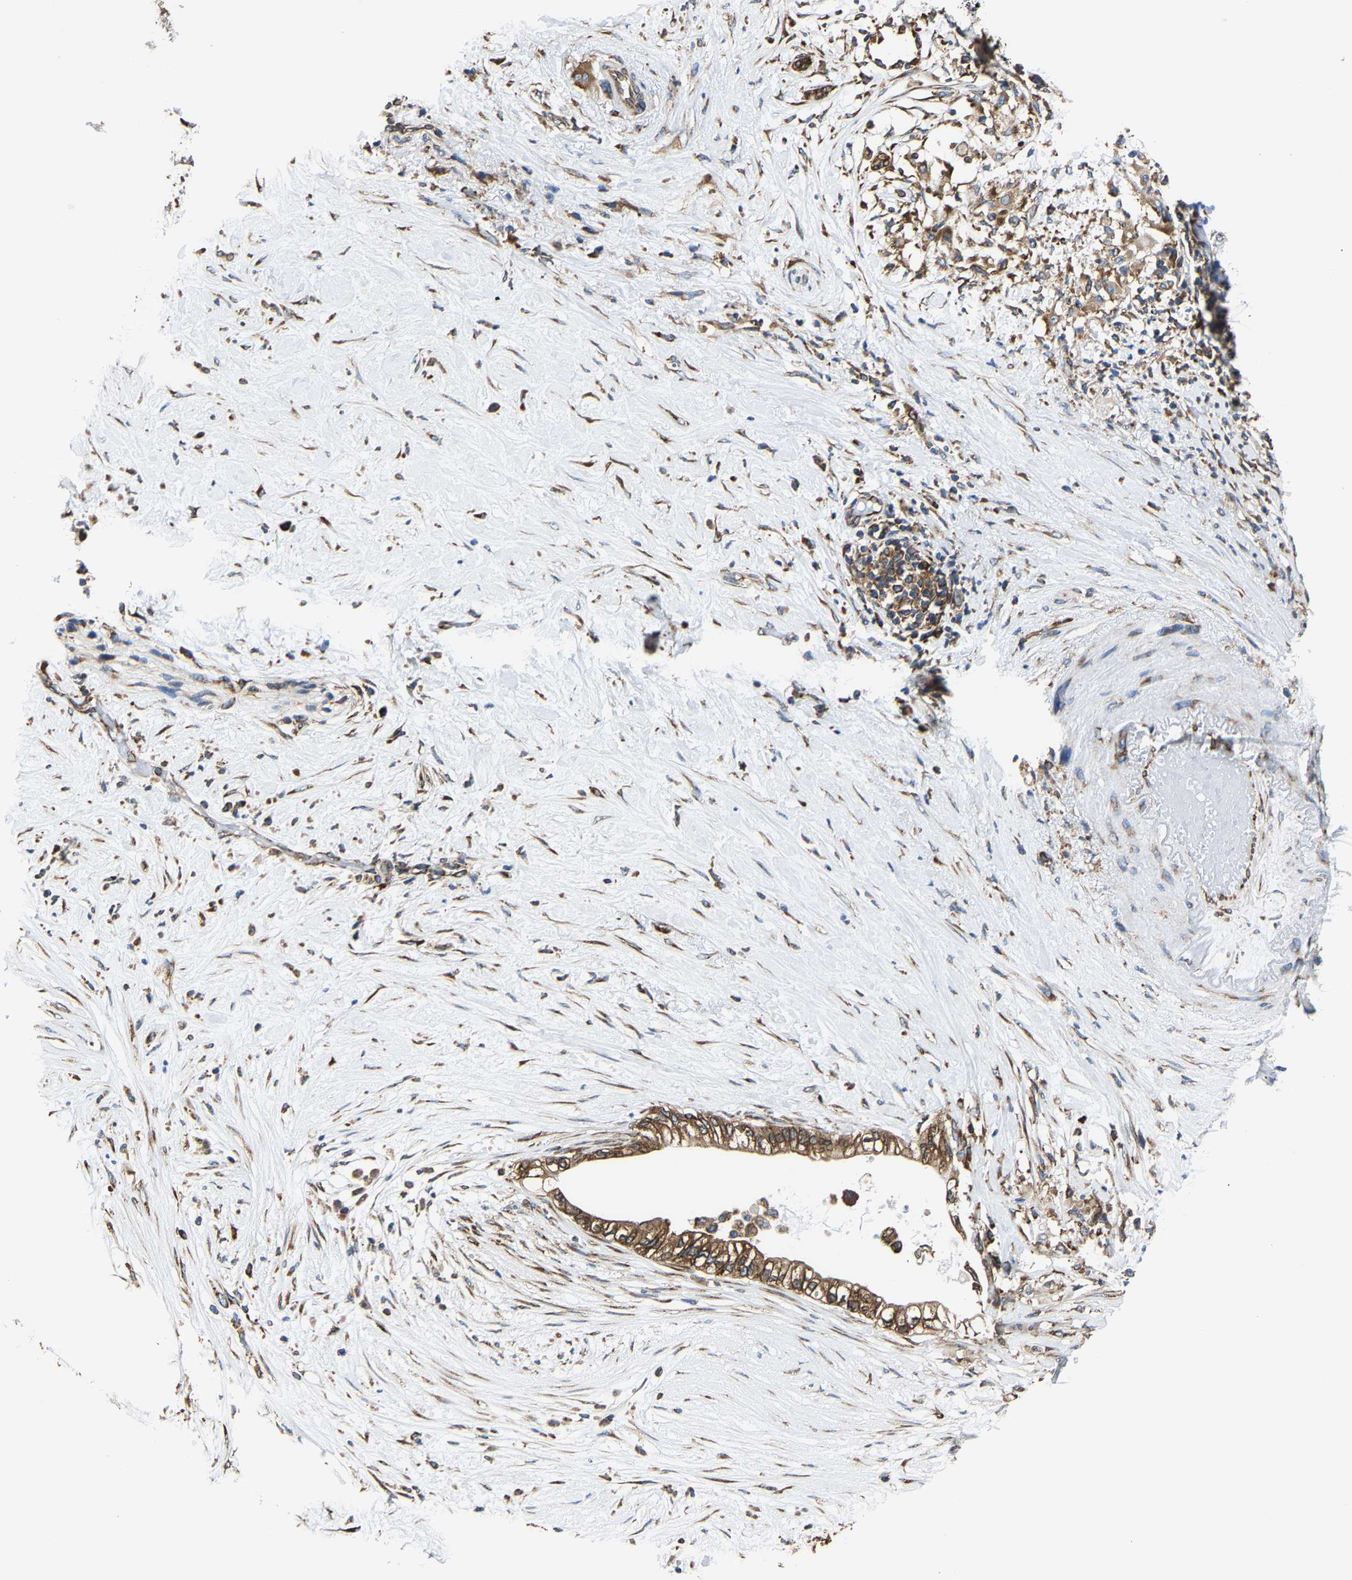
{"staining": {"intensity": "strong", "quantity": ">75%", "location": "cytoplasmic/membranous"}, "tissue": "pancreatic cancer", "cell_type": "Tumor cells", "image_type": "cancer", "snomed": [{"axis": "morphology", "description": "Normal tissue, NOS"}, {"axis": "morphology", "description": "Adenocarcinoma, NOS"}, {"axis": "topography", "description": "Pancreas"}, {"axis": "topography", "description": "Duodenum"}], "caption": "Brown immunohistochemical staining in pancreatic cancer (adenocarcinoma) shows strong cytoplasmic/membranous expression in about >75% of tumor cells.", "gene": "G3BP2", "patient": {"sex": "female", "age": 60}}